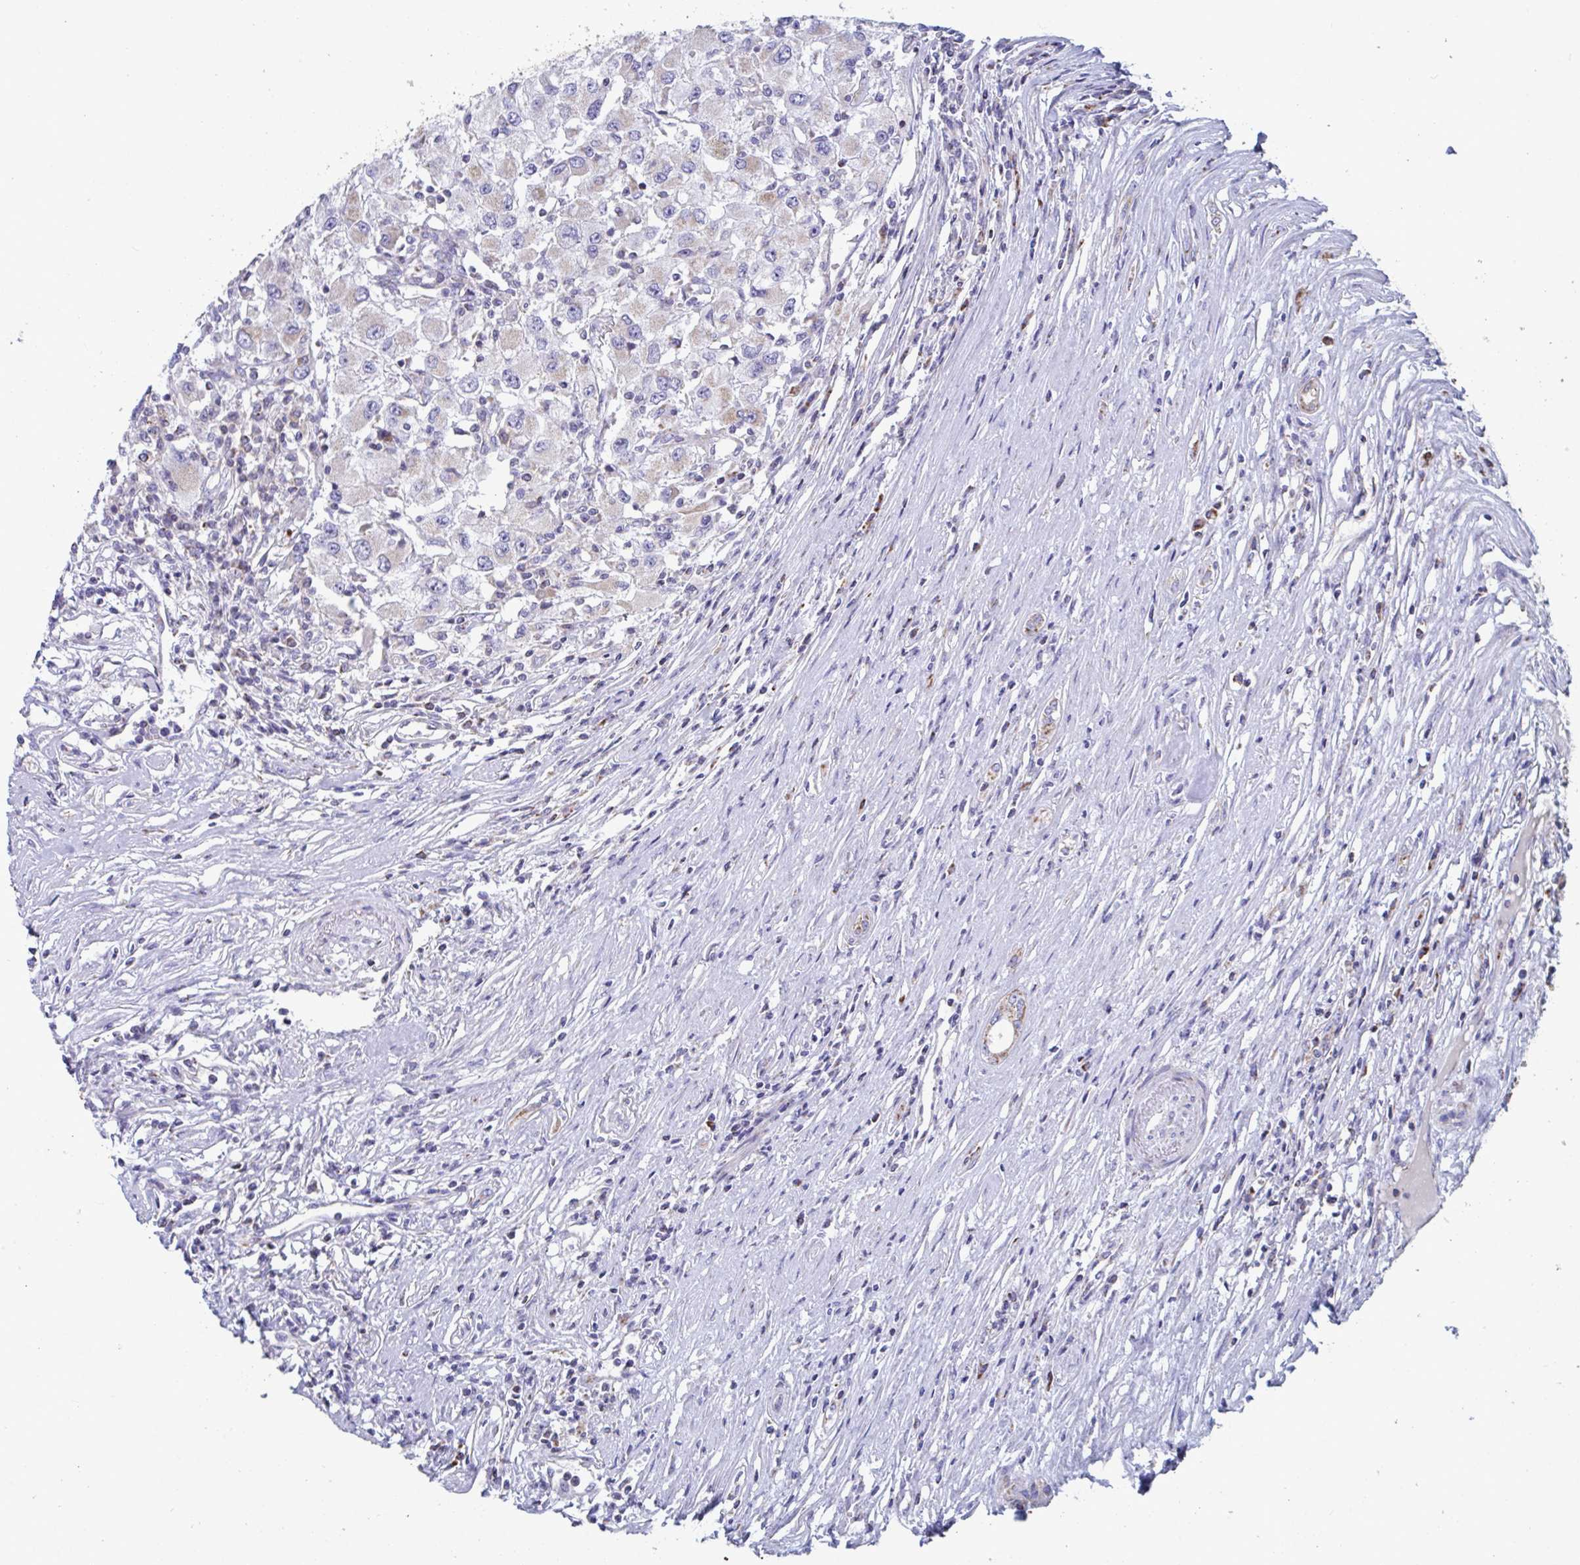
{"staining": {"intensity": "weak", "quantity": "<25%", "location": "cytoplasmic/membranous"}, "tissue": "renal cancer", "cell_type": "Tumor cells", "image_type": "cancer", "snomed": [{"axis": "morphology", "description": "Adenocarcinoma, NOS"}, {"axis": "topography", "description": "Kidney"}], "caption": "Immunohistochemistry of renal adenocarcinoma exhibits no expression in tumor cells. The staining was performed using DAB to visualize the protein expression in brown, while the nuclei were stained in blue with hematoxylin (Magnification: 20x).", "gene": "BCAT2", "patient": {"sex": "female", "age": 67}}